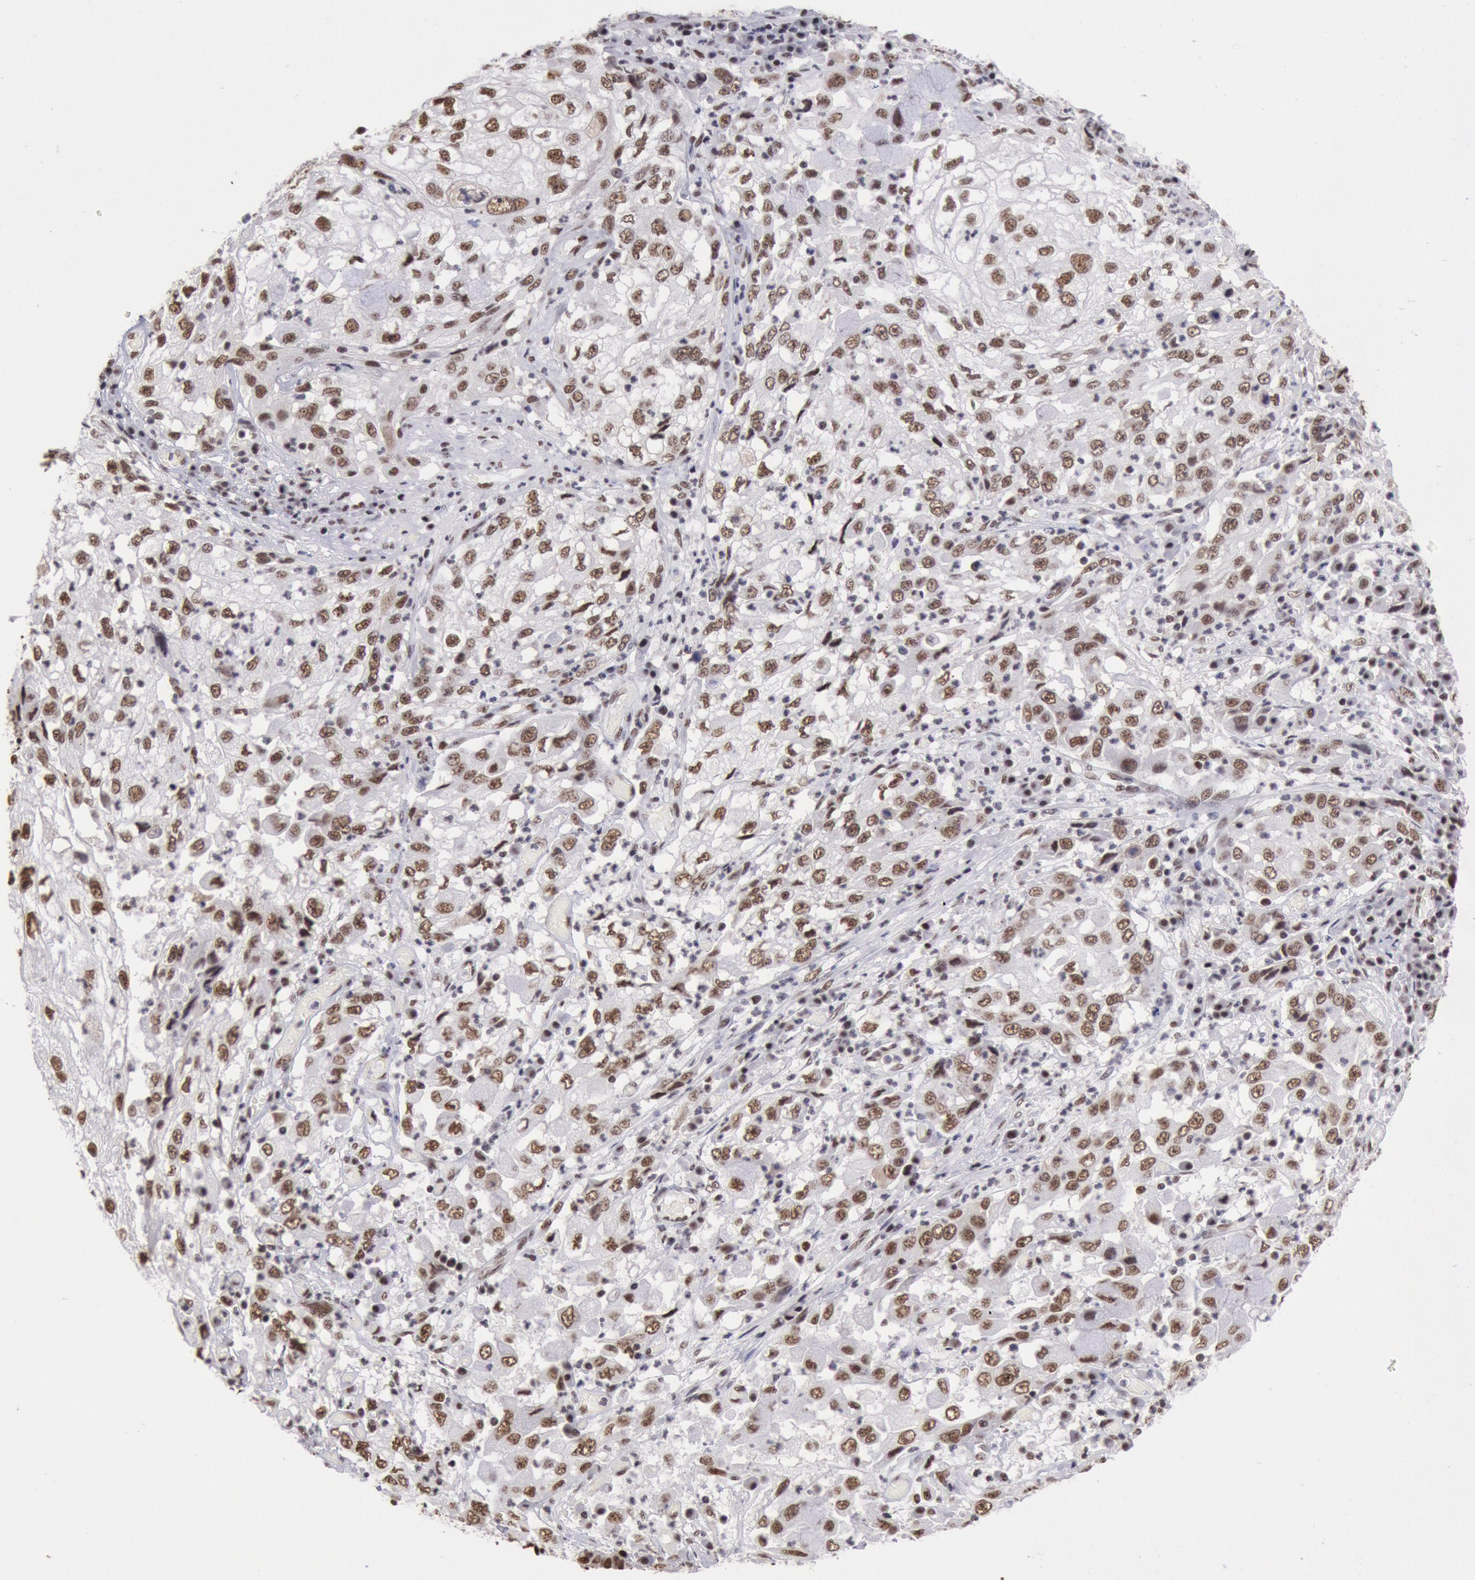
{"staining": {"intensity": "strong", "quantity": ">75%", "location": "nuclear"}, "tissue": "cervical cancer", "cell_type": "Tumor cells", "image_type": "cancer", "snomed": [{"axis": "morphology", "description": "Squamous cell carcinoma, NOS"}, {"axis": "topography", "description": "Cervix"}], "caption": "Cervical squamous cell carcinoma tissue reveals strong nuclear positivity in approximately >75% of tumor cells, visualized by immunohistochemistry.", "gene": "SNRPD3", "patient": {"sex": "female", "age": 36}}